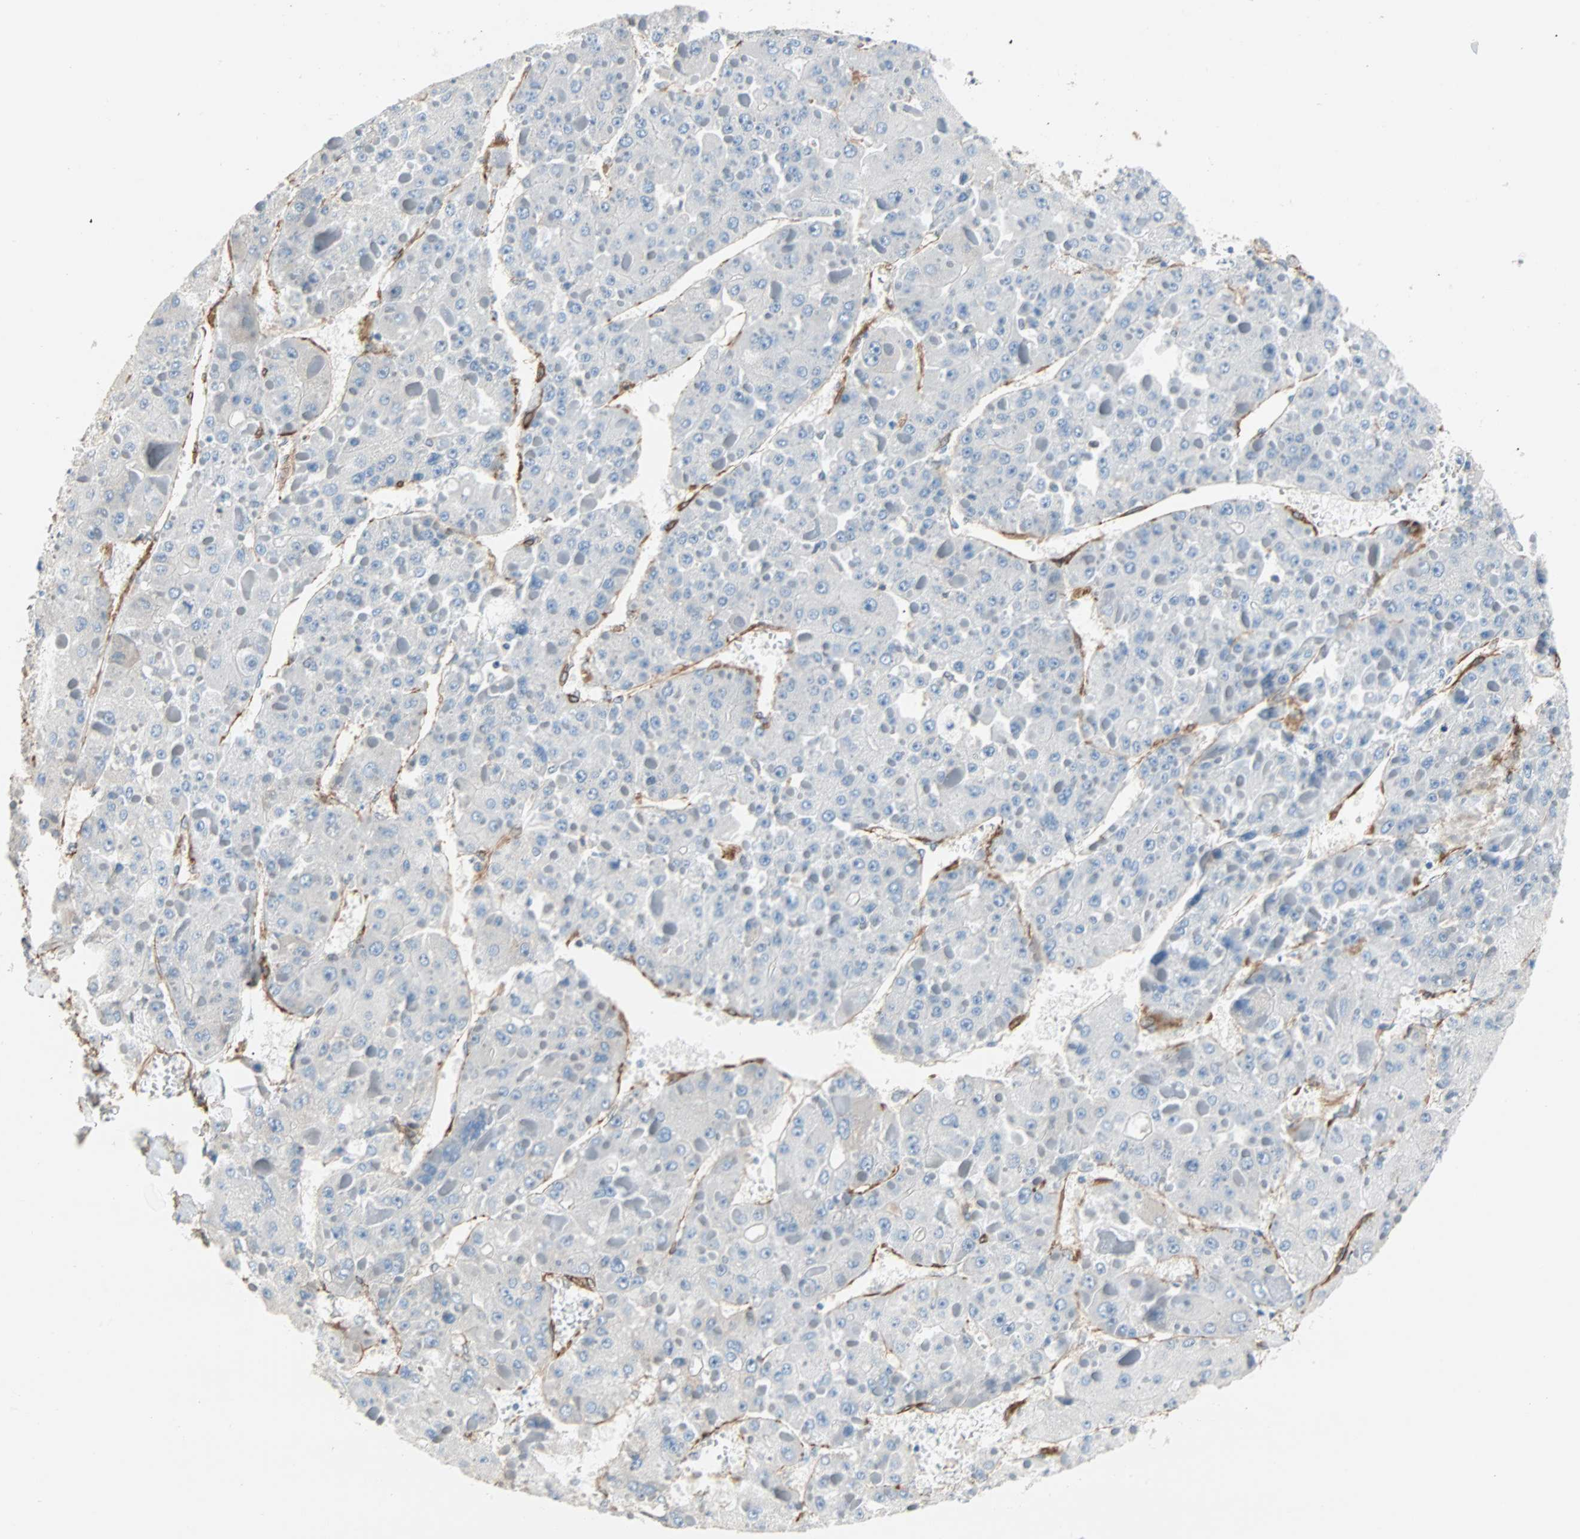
{"staining": {"intensity": "negative", "quantity": "none", "location": "none"}, "tissue": "liver cancer", "cell_type": "Tumor cells", "image_type": "cancer", "snomed": [{"axis": "morphology", "description": "Carcinoma, Hepatocellular, NOS"}, {"axis": "topography", "description": "Liver"}], "caption": "Liver hepatocellular carcinoma stained for a protein using IHC displays no positivity tumor cells.", "gene": "EPB41L2", "patient": {"sex": "female", "age": 73}}